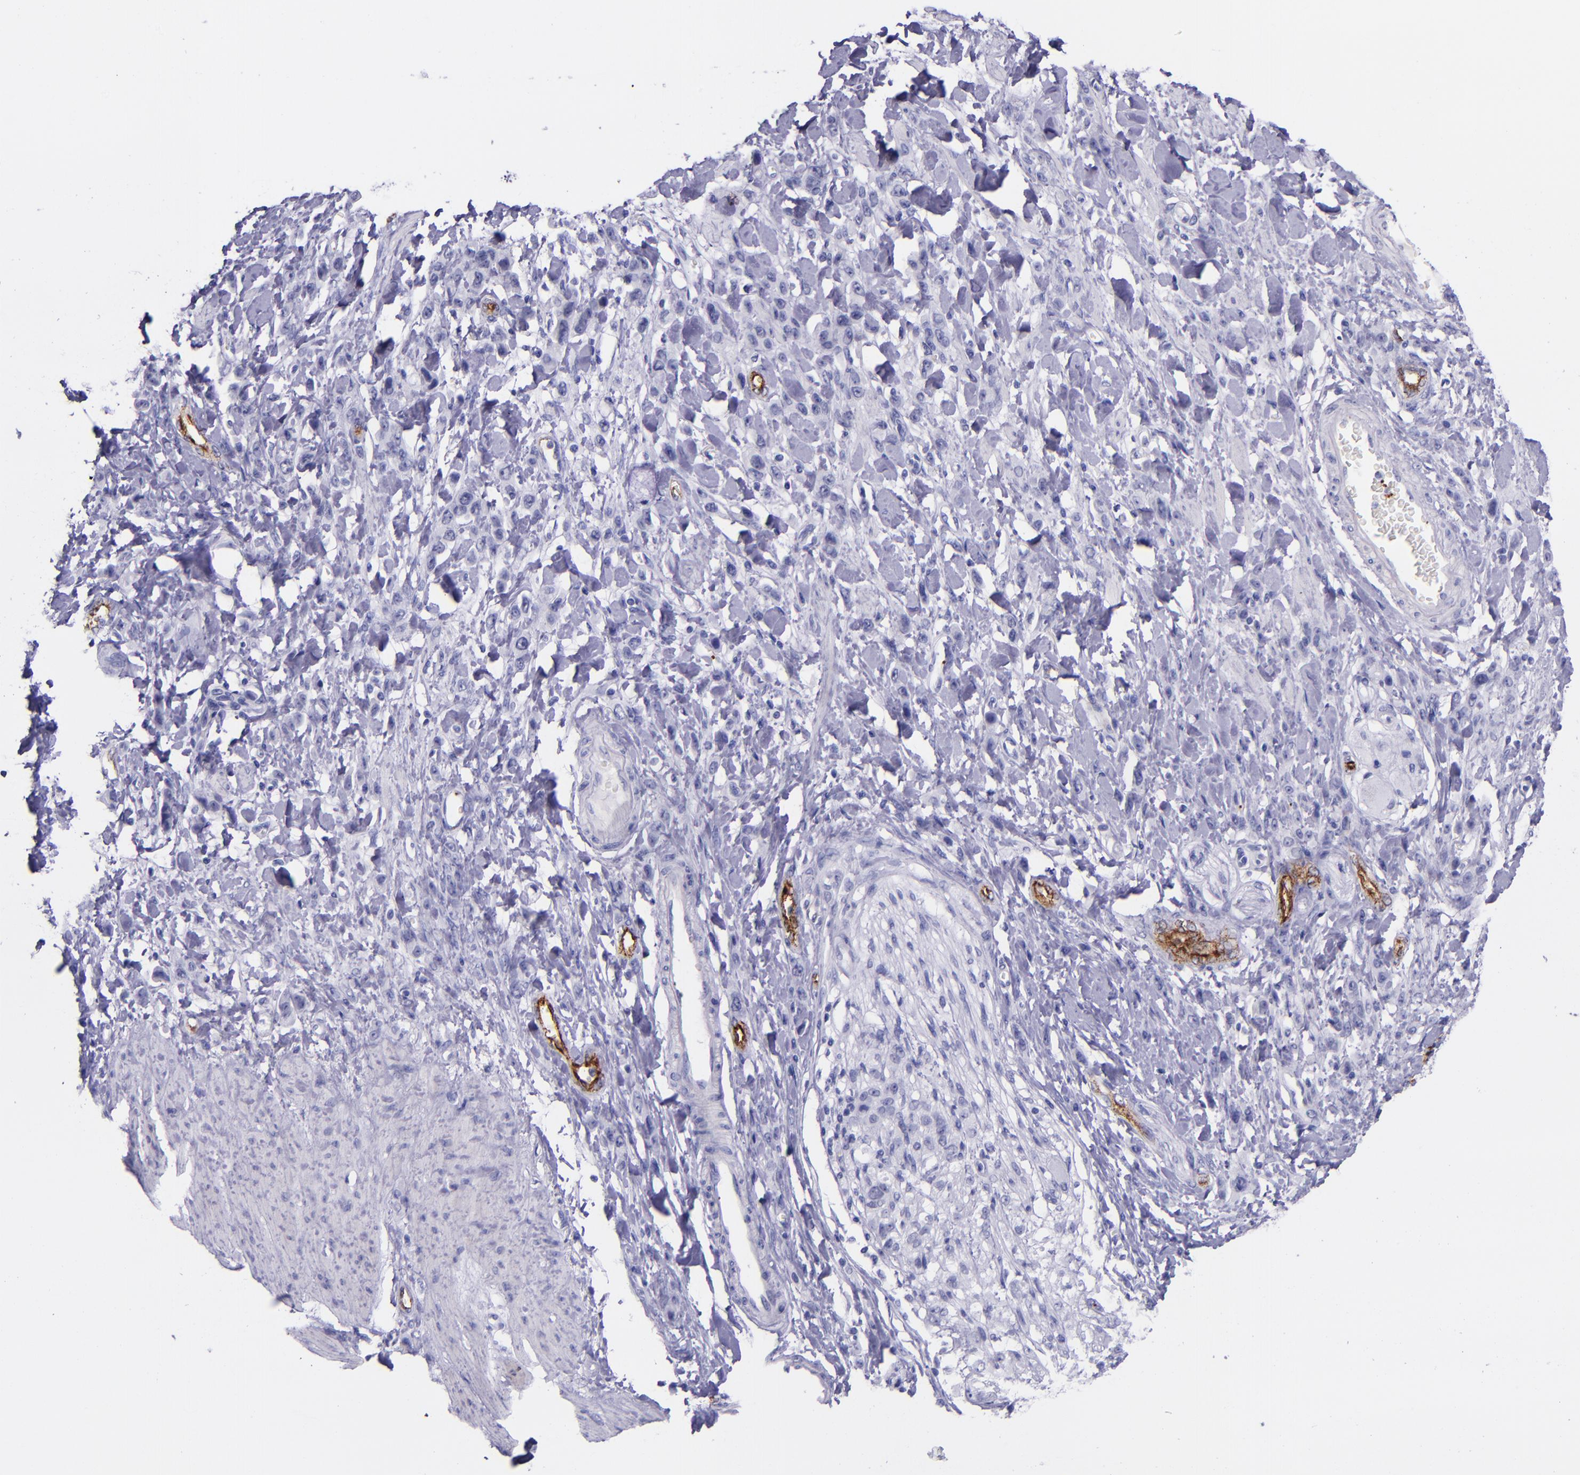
{"staining": {"intensity": "negative", "quantity": "none", "location": "none"}, "tissue": "stomach cancer", "cell_type": "Tumor cells", "image_type": "cancer", "snomed": [{"axis": "morphology", "description": "Normal tissue, NOS"}, {"axis": "morphology", "description": "Adenocarcinoma, NOS"}, {"axis": "topography", "description": "Stomach"}], "caption": "Adenocarcinoma (stomach) stained for a protein using immunohistochemistry exhibits no expression tumor cells.", "gene": "SELE", "patient": {"sex": "male", "age": 82}}